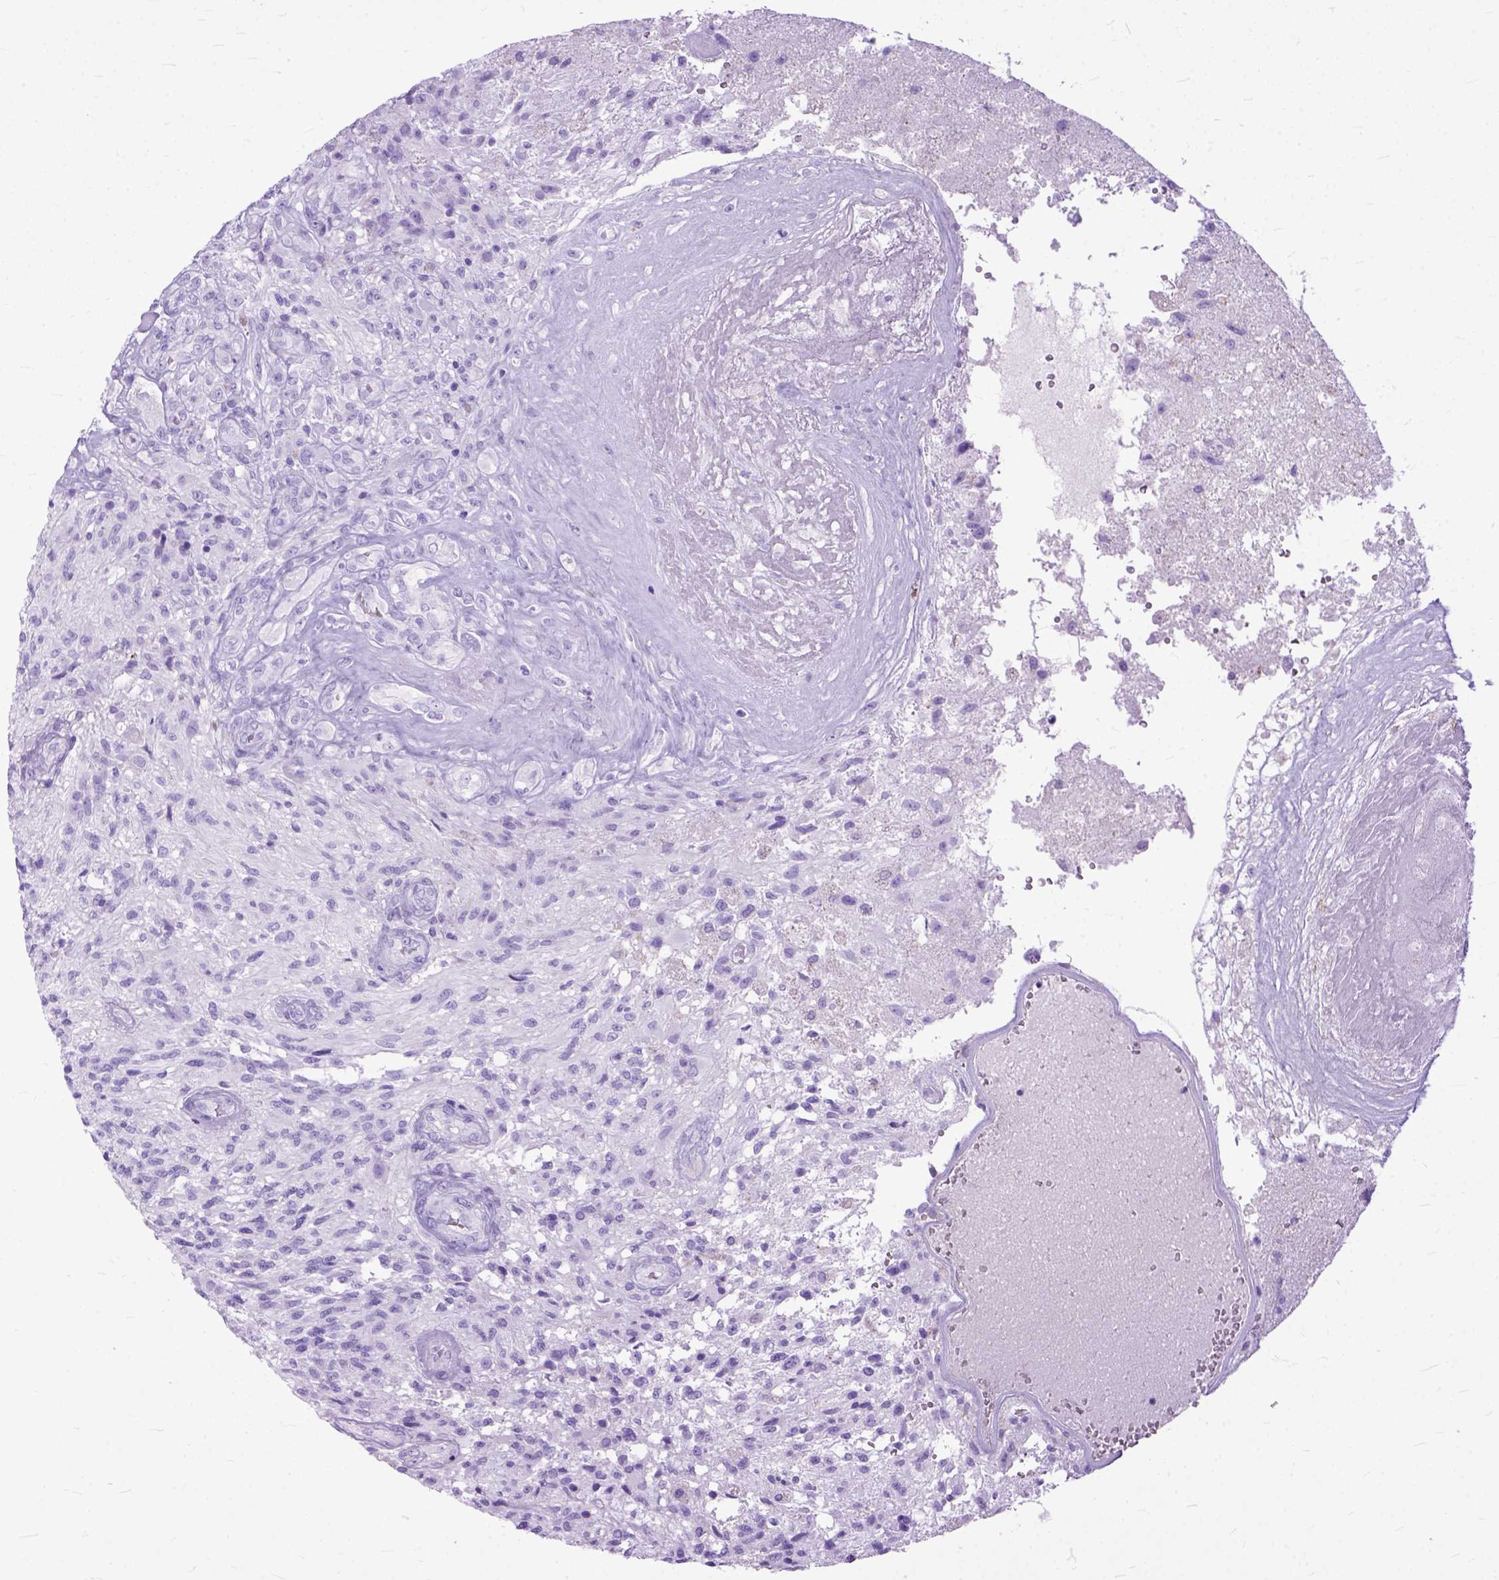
{"staining": {"intensity": "negative", "quantity": "none", "location": "none"}, "tissue": "glioma", "cell_type": "Tumor cells", "image_type": "cancer", "snomed": [{"axis": "morphology", "description": "Glioma, malignant, High grade"}, {"axis": "topography", "description": "Brain"}], "caption": "An image of human malignant high-grade glioma is negative for staining in tumor cells.", "gene": "GNGT1", "patient": {"sex": "male", "age": 56}}